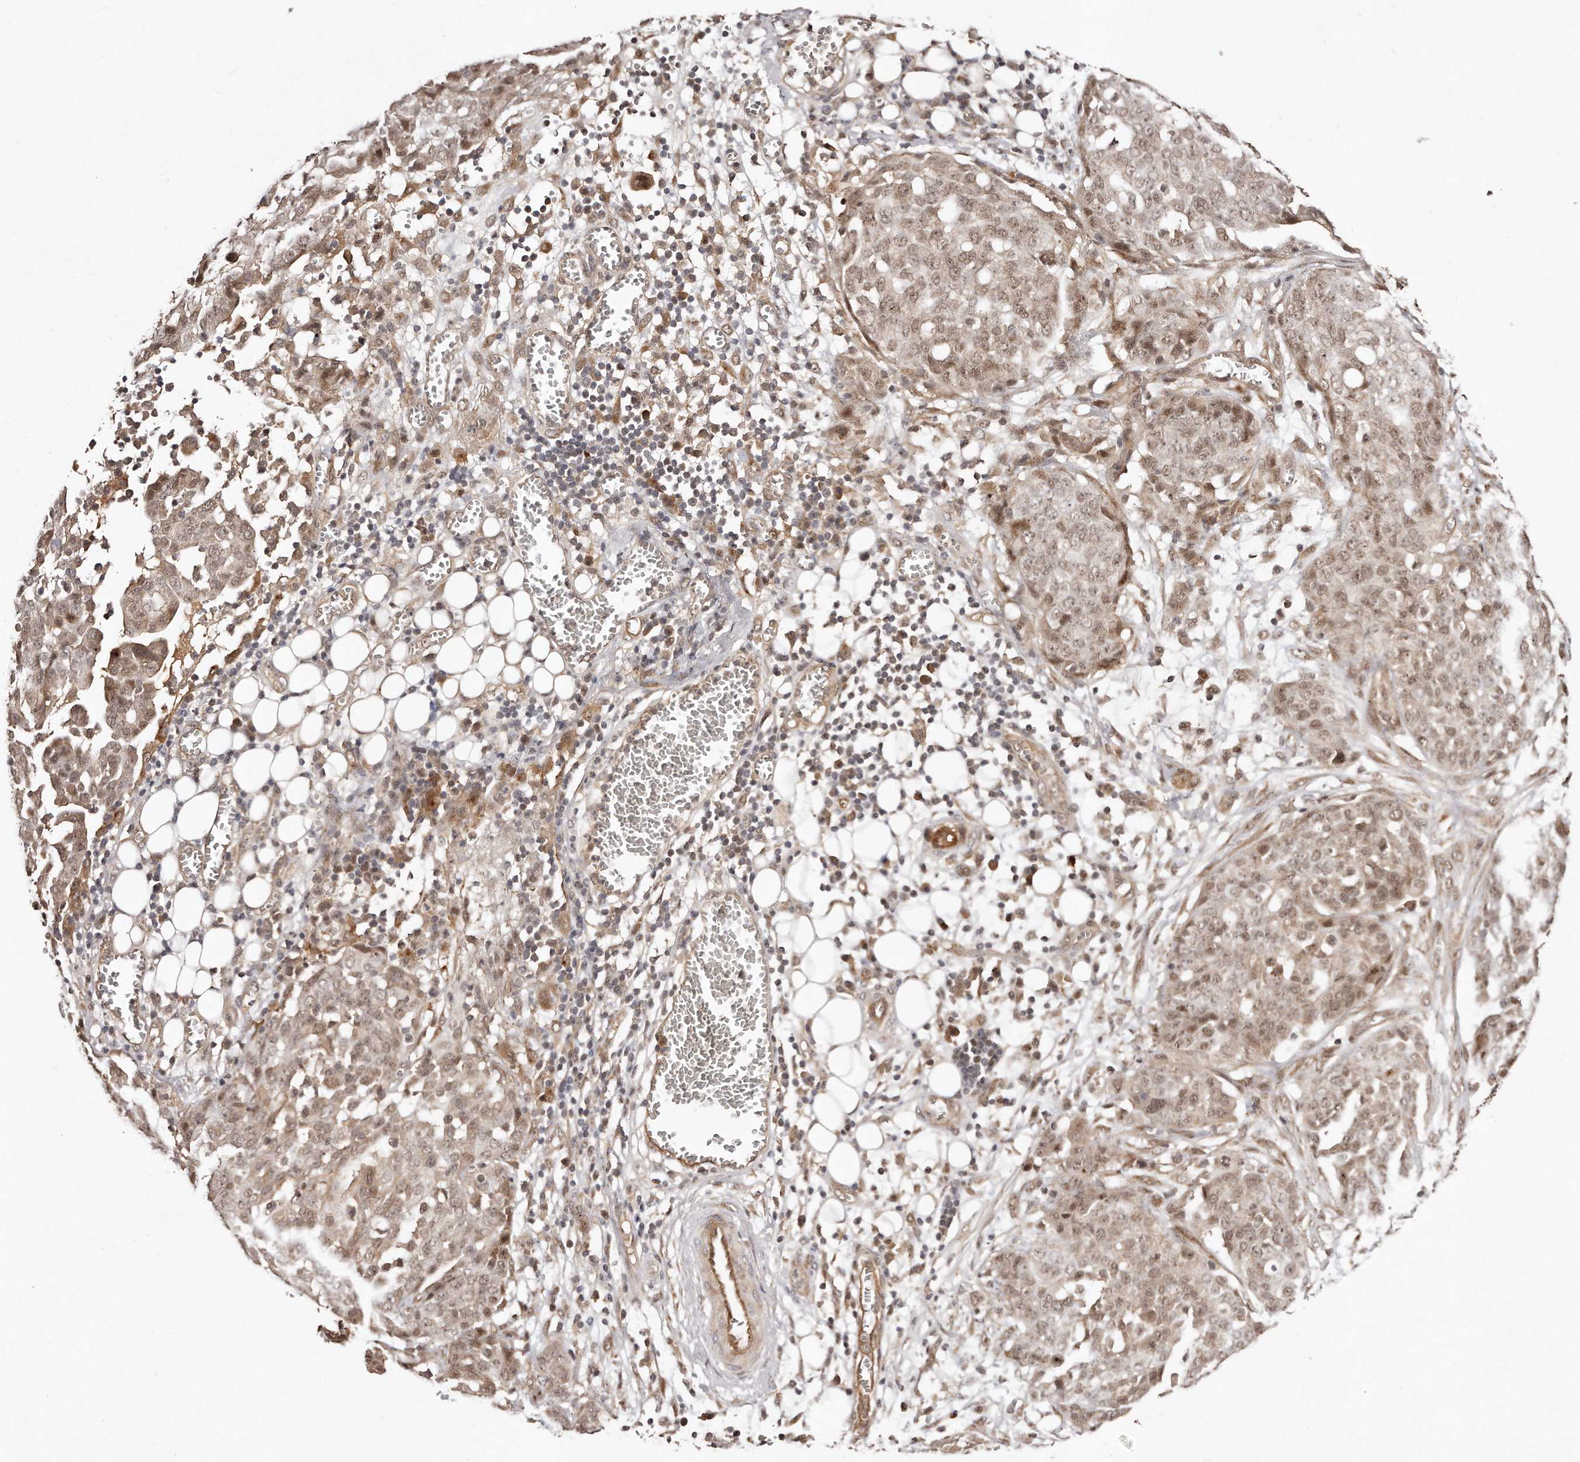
{"staining": {"intensity": "moderate", "quantity": ">75%", "location": "cytoplasmic/membranous,nuclear"}, "tissue": "ovarian cancer", "cell_type": "Tumor cells", "image_type": "cancer", "snomed": [{"axis": "morphology", "description": "Cystadenocarcinoma, serous, NOS"}, {"axis": "topography", "description": "Soft tissue"}, {"axis": "topography", "description": "Ovary"}], "caption": "Ovarian cancer (serous cystadenocarcinoma) stained with a protein marker exhibits moderate staining in tumor cells.", "gene": "SOX4", "patient": {"sex": "female", "age": 57}}